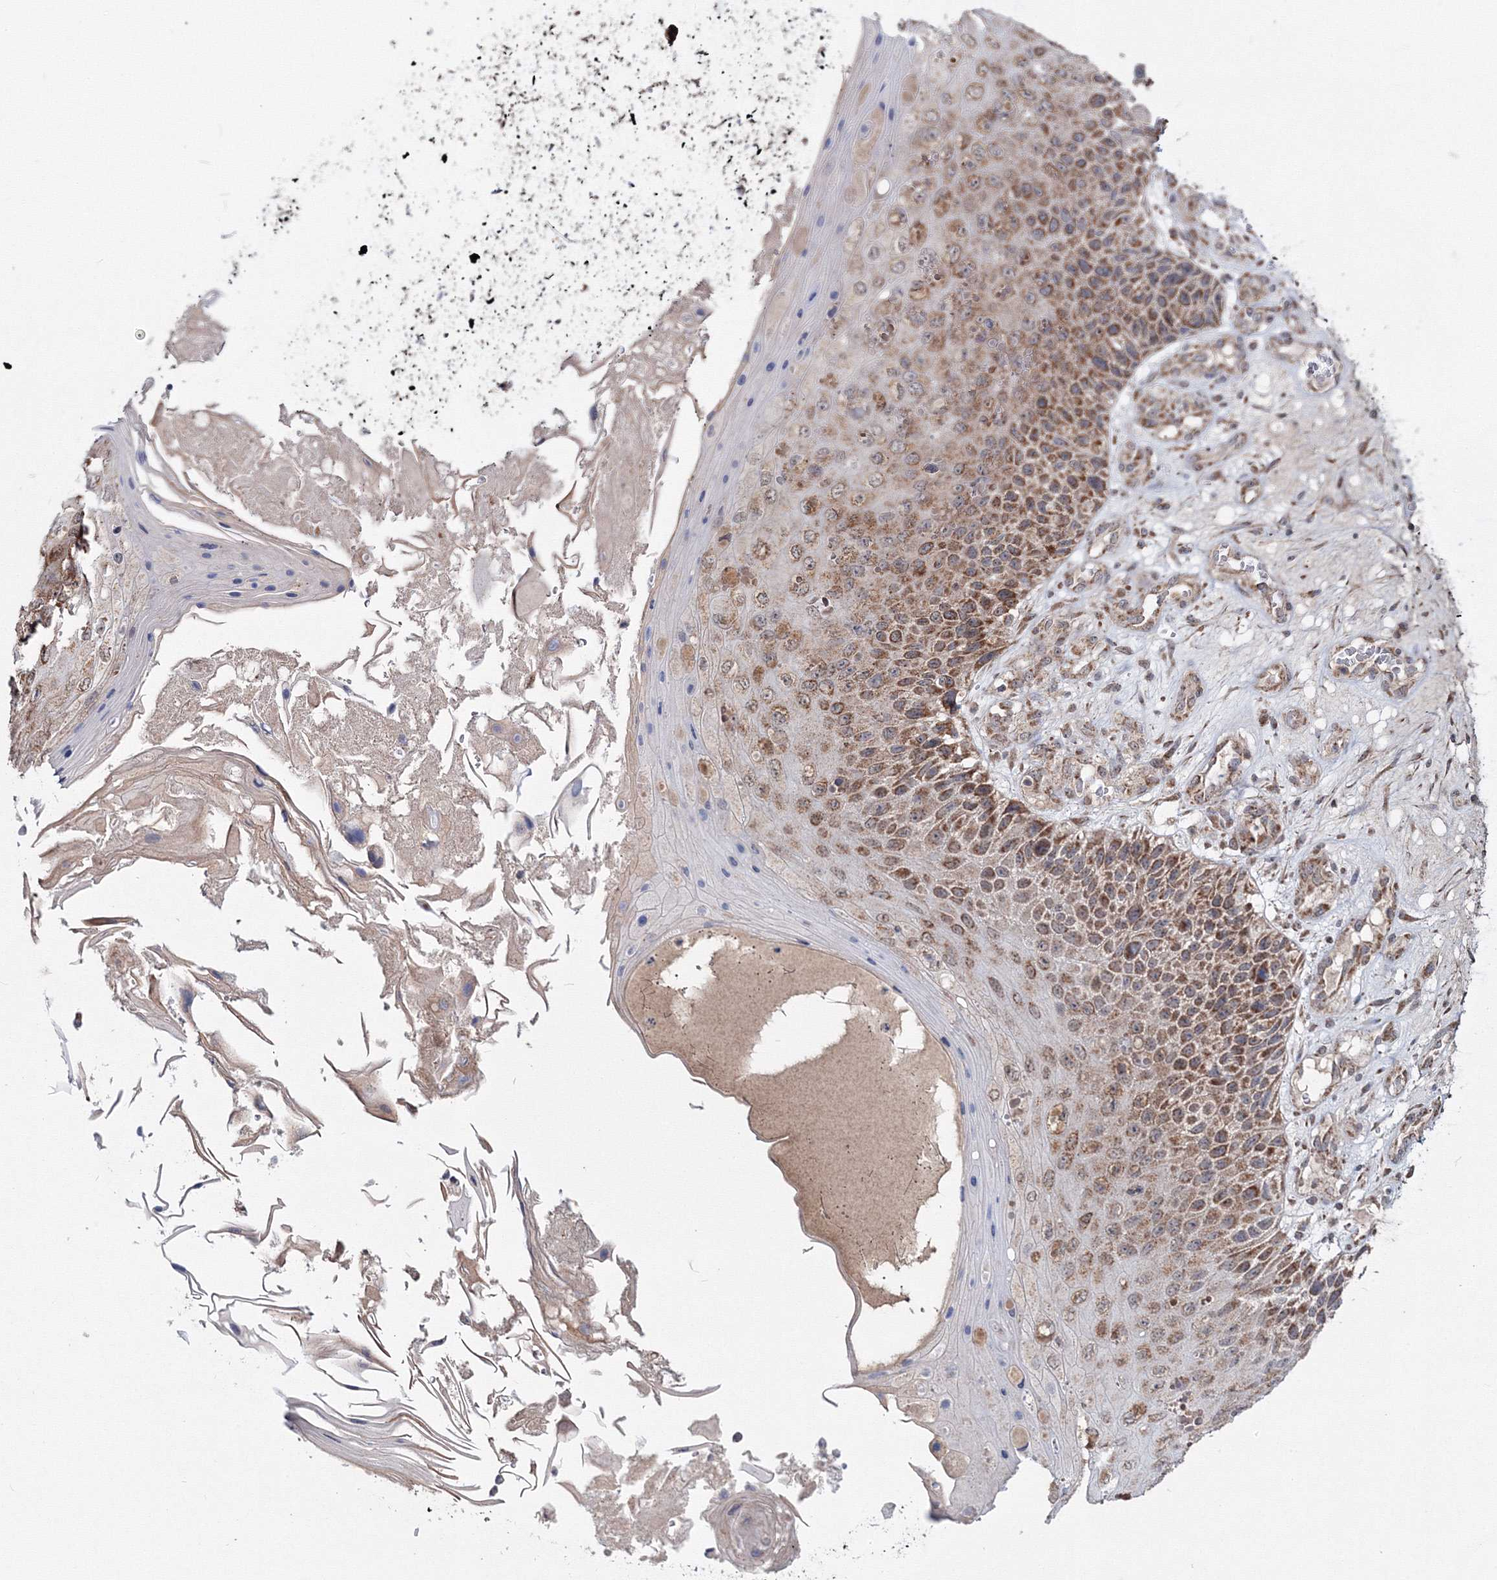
{"staining": {"intensity": "moderate", "quantity": ">75%", "location": "cytoplasmic/membranous"}, "tissue": "skin cancer", "cell_type": "Tumor cells", "image_type": "cancer", "snomed": [{"axis": "morphology", "description": "Squamous cell carcinoma, NOS"}, {"axis": "topography", "description": "Skin"}], "caption": "Immunohistochemical staining of human skin cancer (squamous cell carcinoma) displays moderate cytoplasmic/membranous protein staining in about >75% of tumor cells. Immunohistochemistry (ihc) stains the protein of interest in brown and the nuclei are stained blue.", "gene": "PEX13", "patient": {"sex": "female", "age": 88}}